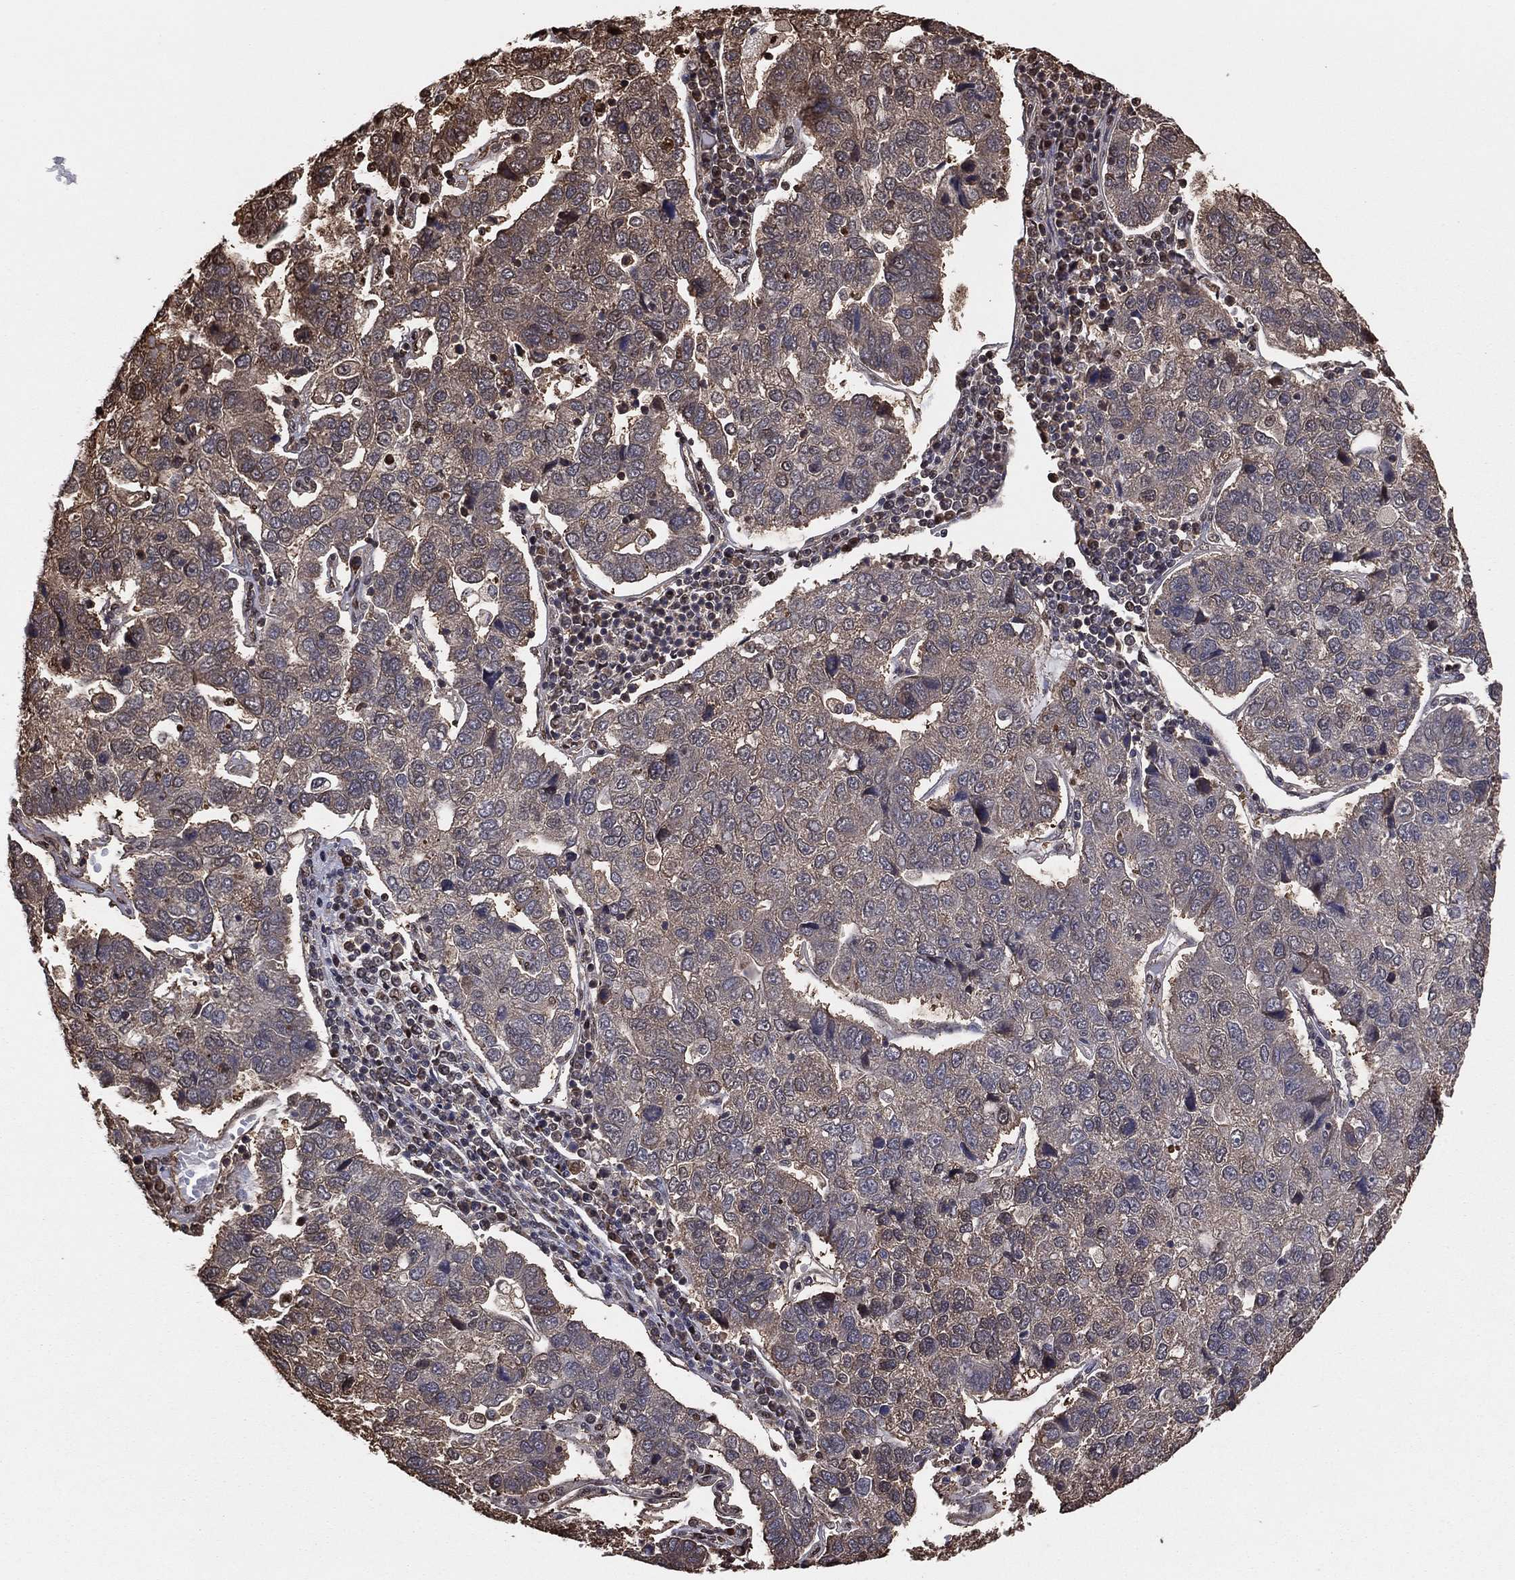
{"staining": {"intensity": "weak", "quantity": "25%-75%", "location": "cytoplasmic/membranous"}, "tissue": "pancreatic cancer", "cell_type": "Tumor cells", "image_type": "cancer", "snomed": [{"axis": "morphology", "description": "Adenocarcinoma, NOS"}, {"axis": "topography", "description": "Pancreas"}], "caption": "The immunohistochemical stain highlights weak cytoplasmic/membranous staining in tumor cells of adenocarcinoma (pancreatic) tissue. The protein is shown in brown color, while the nuclei are stained blue.", "gene": "GAPDH", "patient": {"sex": "female", "age": 61}}